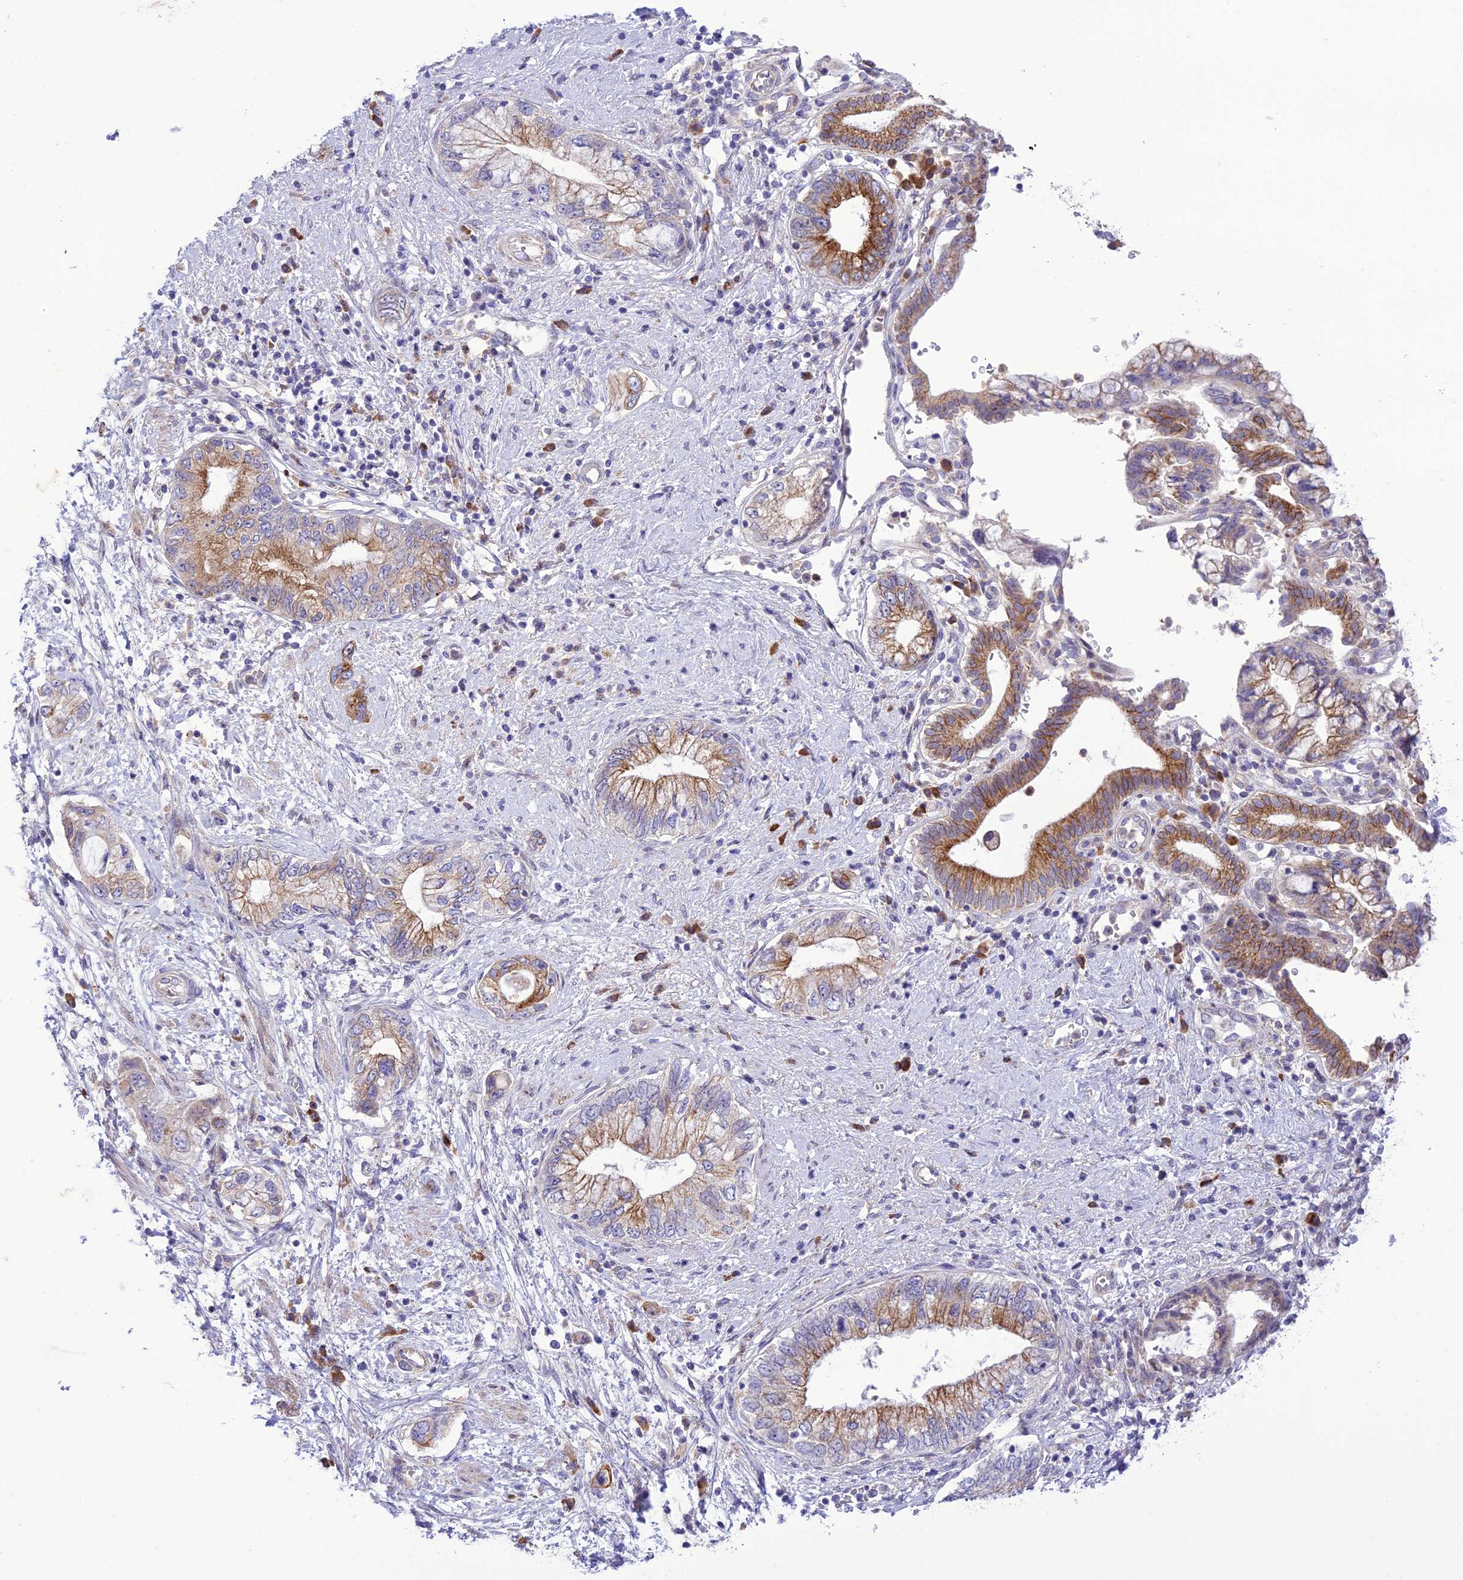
{"staining": {"intensity": "moderate", "quantity": ">75%", "location": "cytoplasmic/membranous"}, "tissue": "pancreatic cancer", "cell_type": "Tumor cells", "image_type": "cancer", "snomed": [{"axis": "morphology", "description": "Adenocarcinoma, NOS"}, {"axis": "topography", "description": "Pancreas"}], "caption": "Pancreatic cancer stained with a protein marker displays moderate staining in tumor cells.", "gene": "JMY", "patient": {"sex": "female", "age": 73}}